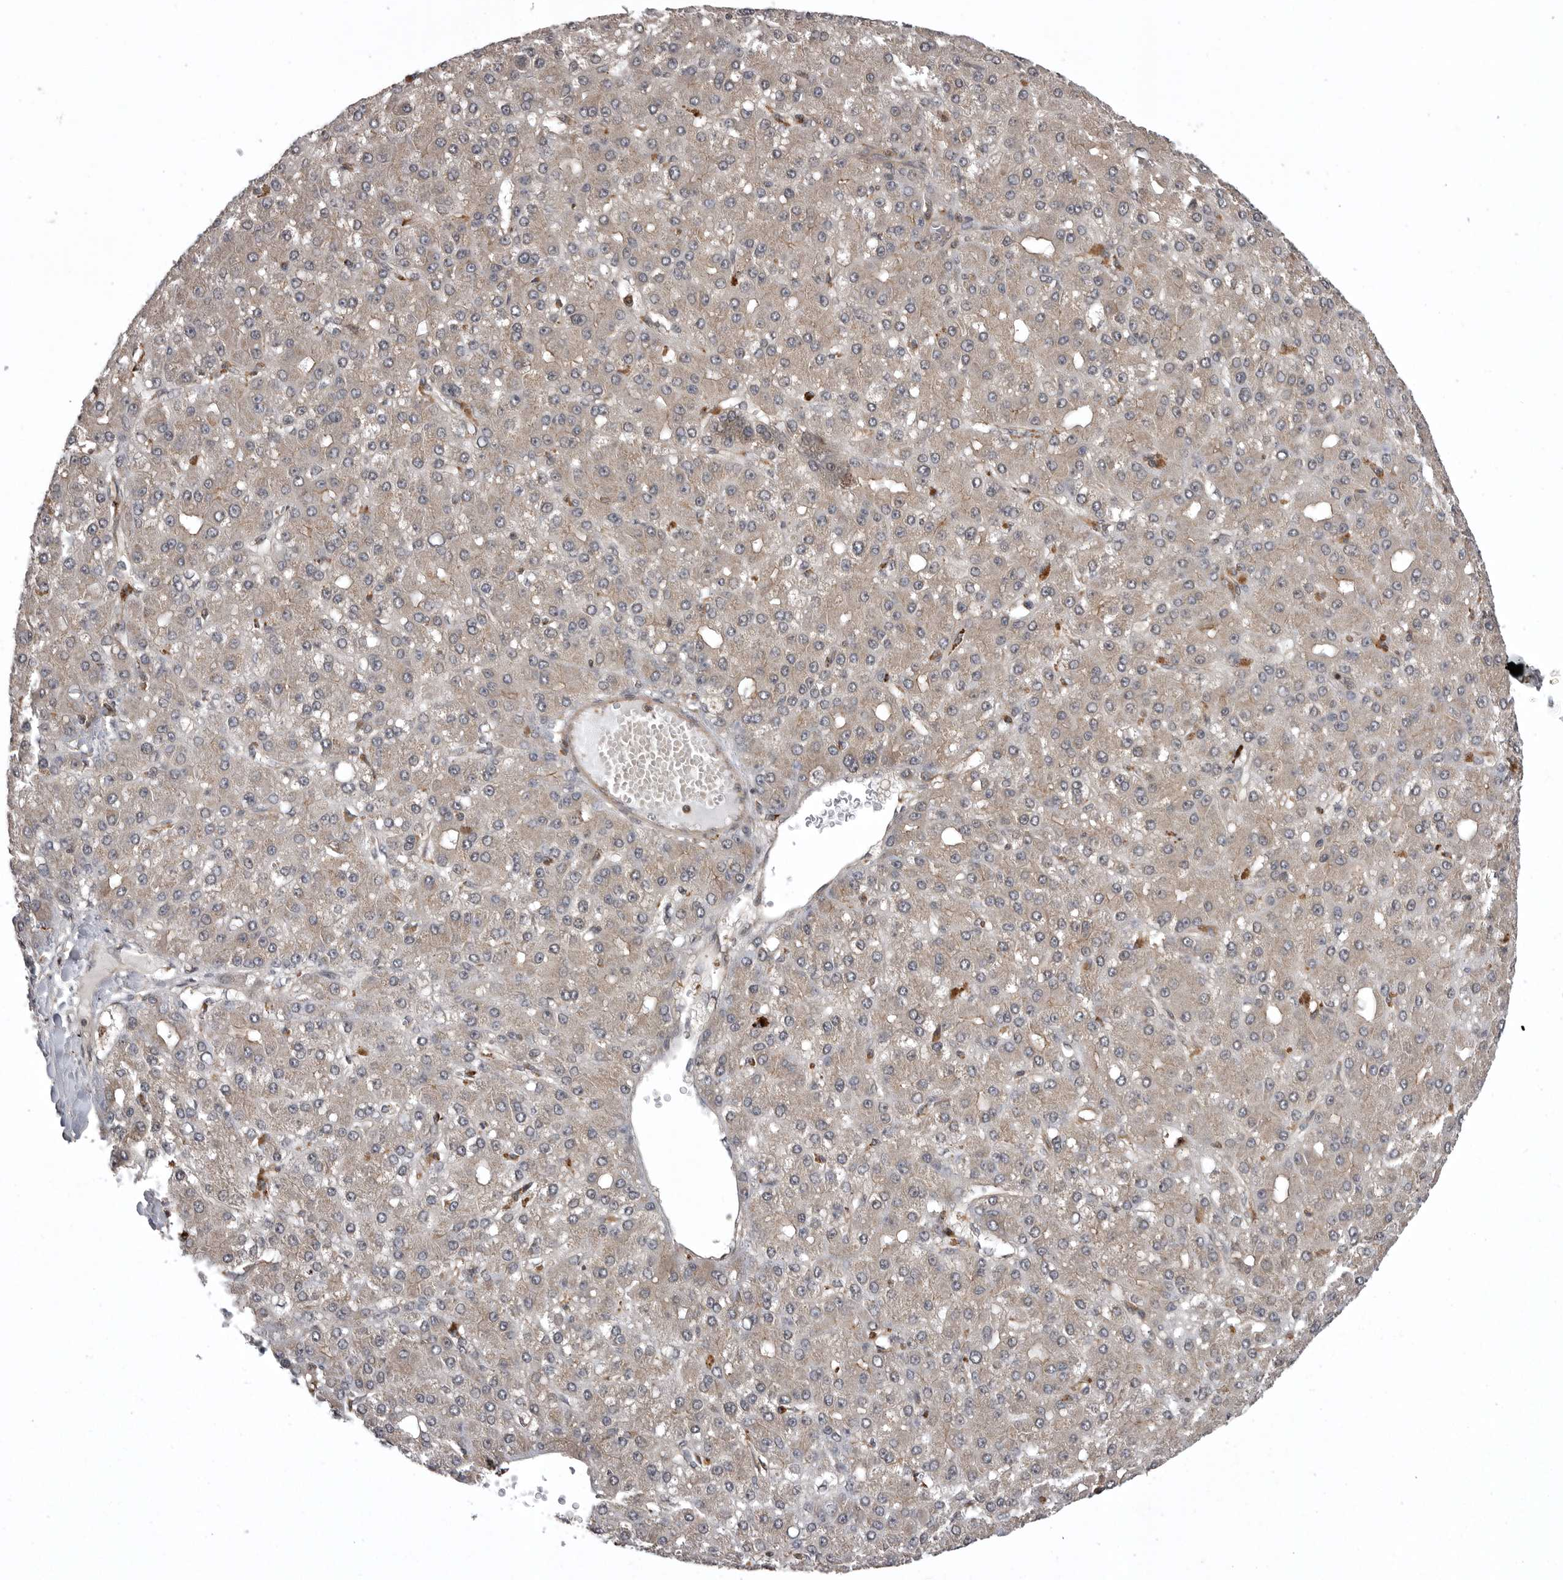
{"staining": {"intensity": "weak", "quantity": "25%-75%", "location": "cytoplasmic/membranous"}, "tissue": "liver cancer", "cell_type": "Tumor cells", "image_type": "cancer", "snomed": [{"axis": "morphology", "description": "Carcinoma, Hepatocellular, NOS"}, {"axis": "topography", "description": "Liver"}], "caption": "IHC of liver hepatocellular carcinoma shows low levels of weak cytoplasmic/membranous positivity in about 25%-75% of tumor cells.", "gene": "AOAH", "patient": {"sex": "male", "age": 67}}